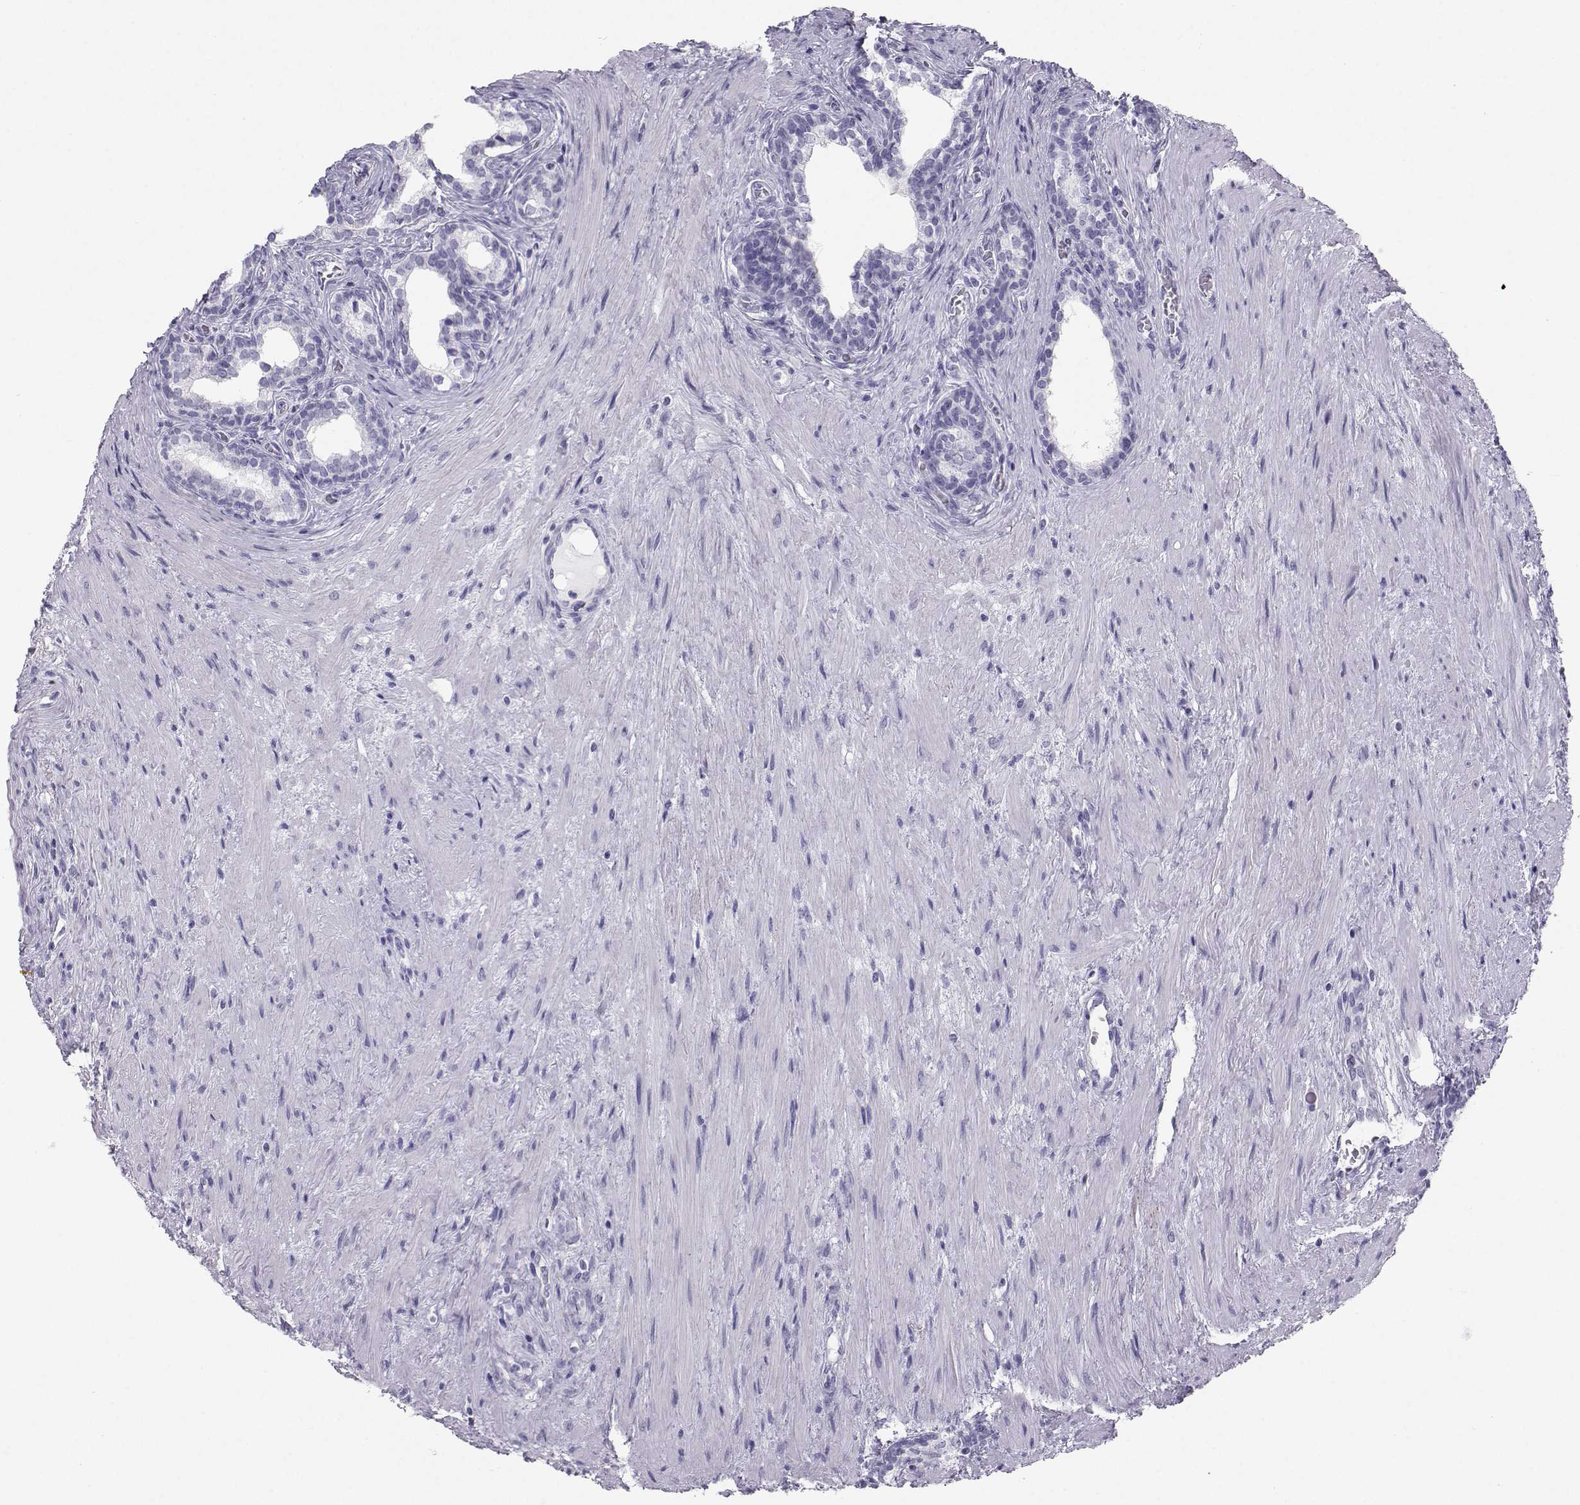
{"staining": {"intensity": "negative", "quantity": "none", "location": "none"}, "tissue": "prostate cancer", "cell_type": "Tumor cells", "image_type": "cancer", "snomed": [{"axis": "morphology", "description": "Adenocarcinoma, NOS"}, {"axis": "morphology", "description": "Adenocarcinoma, High grade"}, {"axis": "topography", "description": "Prostate"}], "caption": "A high-resolution photomicrograph shows immunohistochemistry (IHC) staining of high-grade adenocarcinoma (prostate), which exhibits no significant positivity in tumor cells.", "gene": "SST", "patient": {"sex": "male", "age": 61}}